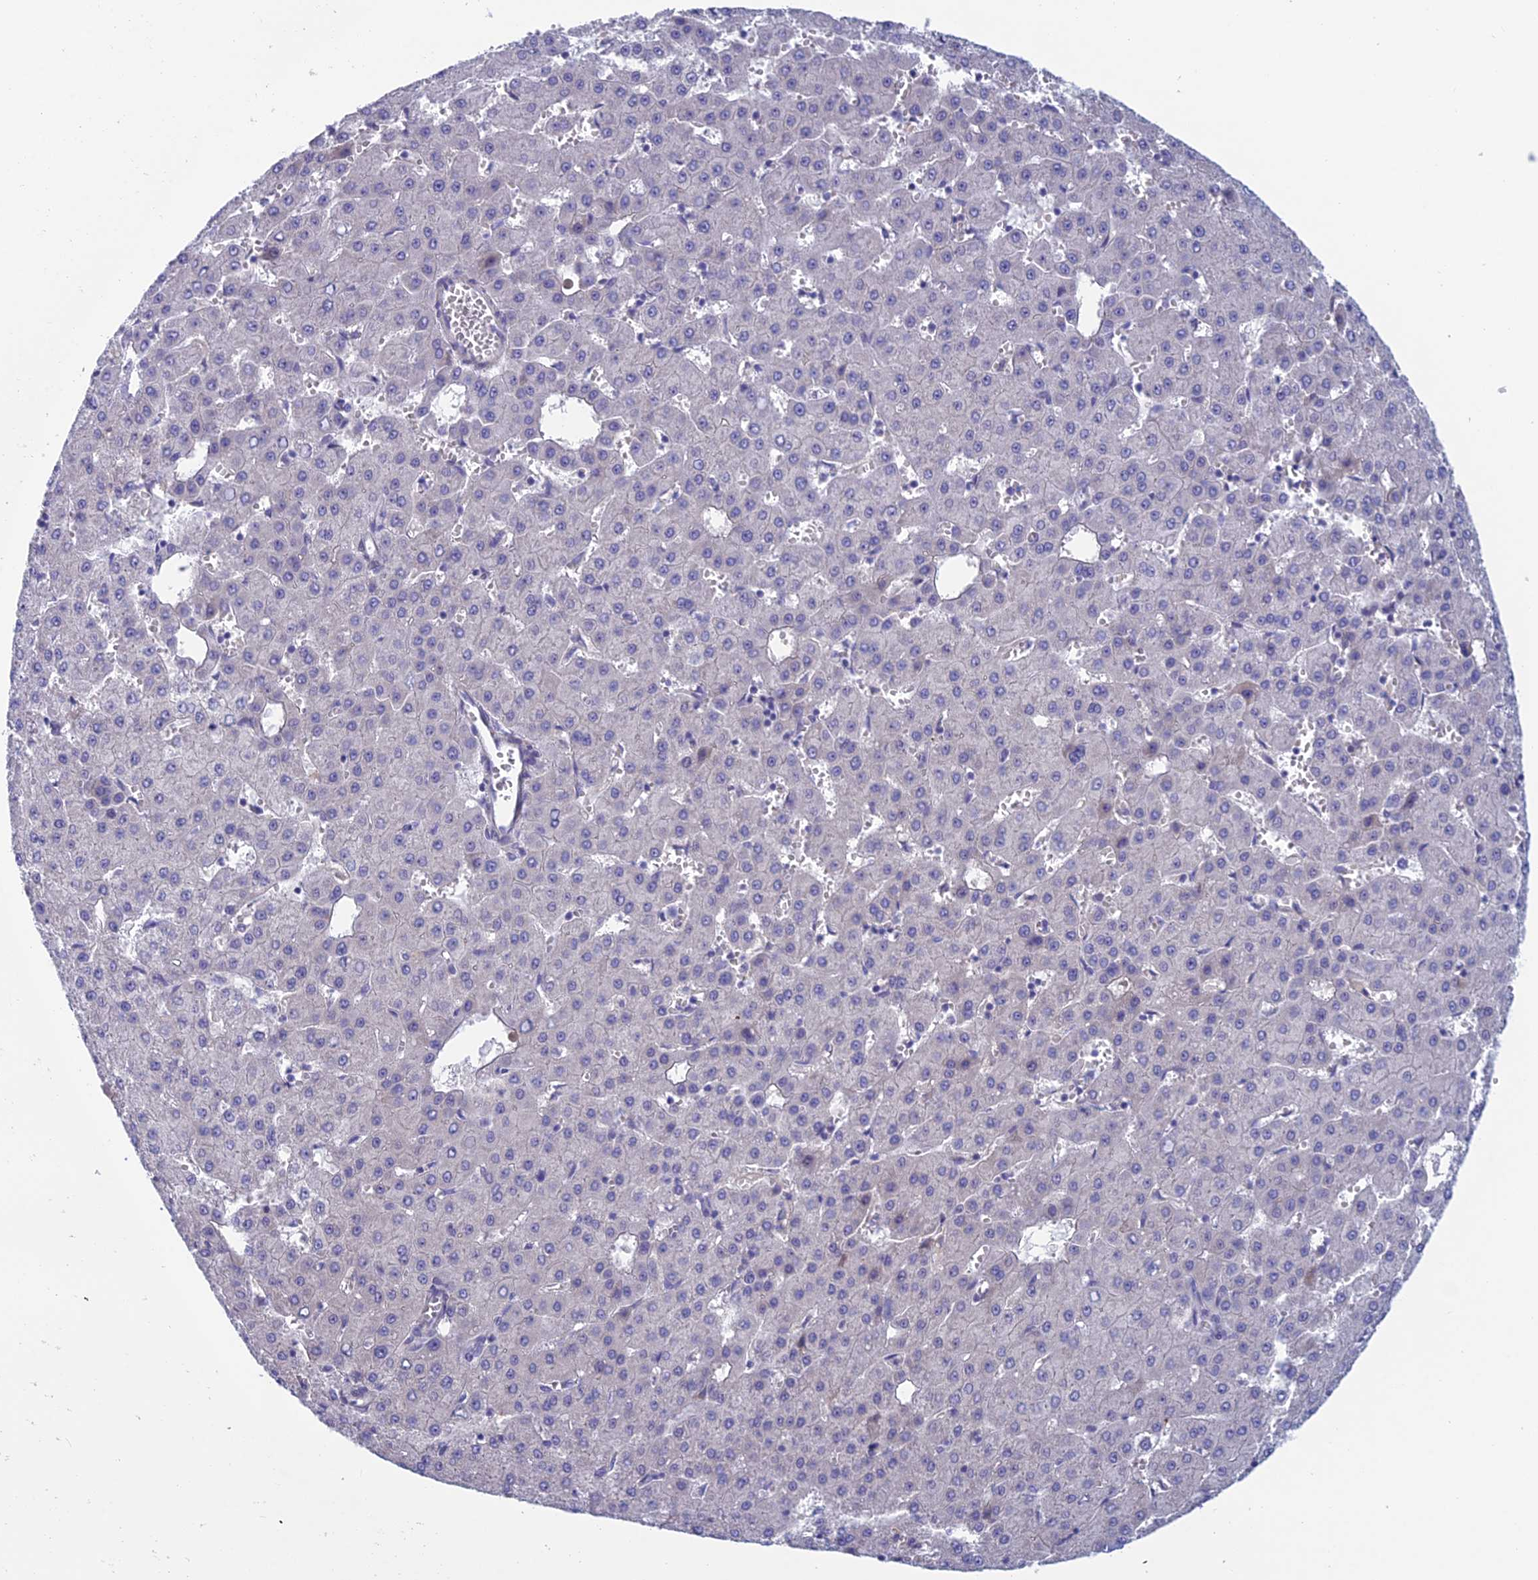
{"staining": {"intensity": "negative", "quantity": "none", "location": "none"}, "tissue": "liver cancer", "cell_type": "Tumor cells", "image_type": "cancer", "snomed": [{"axis": "morphology", "description": "Carcinoma, Hepatocellular, NOS"}, {"axis": "topography", "description": "Liver"}], "caption": "Immunohistochemical staining of liver cancer shows no significant expression in tumor cells.", "gene": "XPO7", "patient": {"sex": "male", "age": 47}}